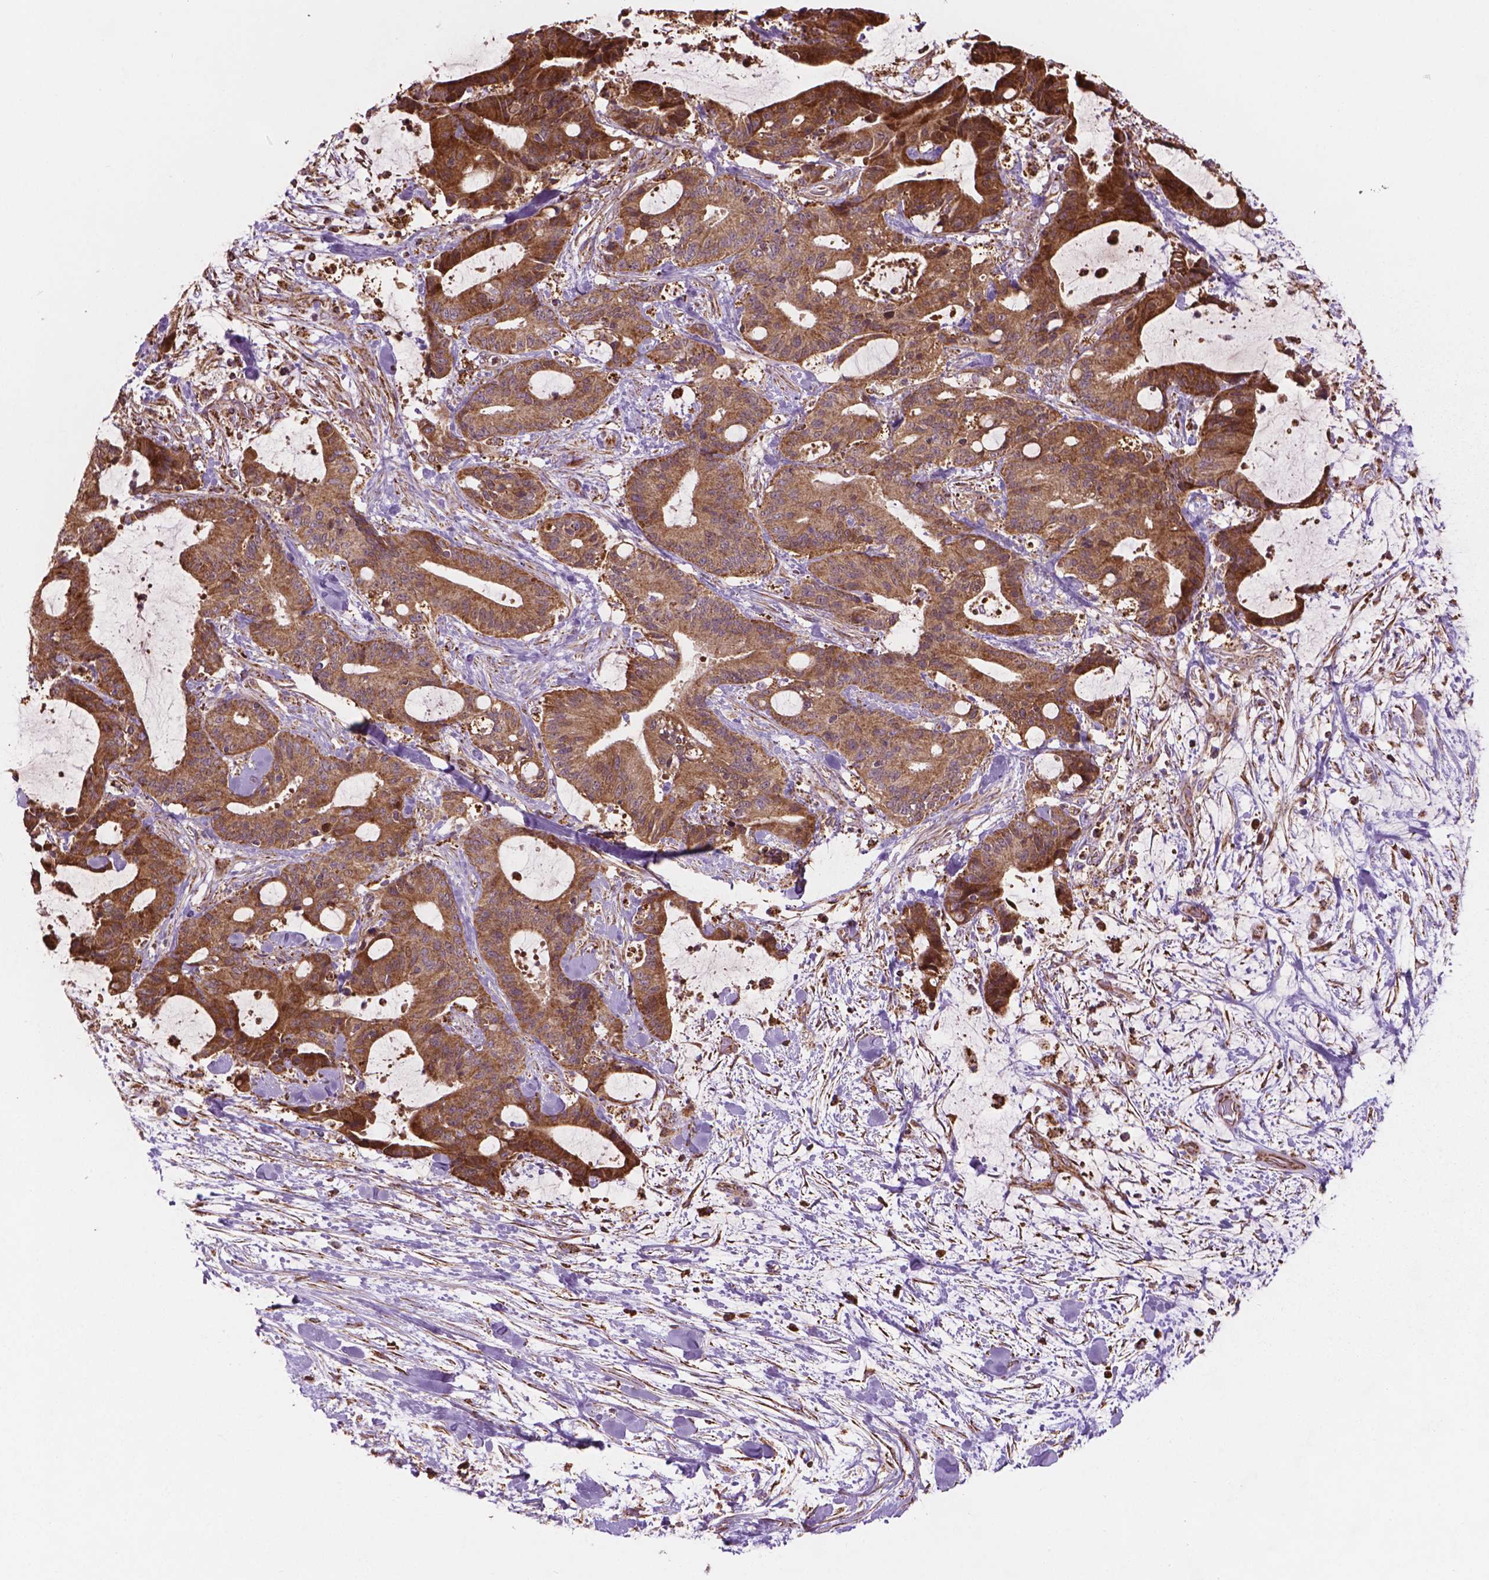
{"staining": {"intensity": "moderate", "quantity": ">75%", "location": "cytoplasmic/membranous"}, "tissue": "liver cancer", "cell_type": "Tumor cells", "image_type": "cancer", "snomed": [{"axis": "morphology", "description": "Cholangiocarcinoma"}, {"axis": "topography", "description": "Liver"}], "caption": "A micrograph of liver cholangiocarcinoma stained for a protein reveals moderate cytoplasmic/membranous brown staining in tumor cells.", "gene": "HS3ST3A1", "patient": {"sex": "female", "age": 73}}